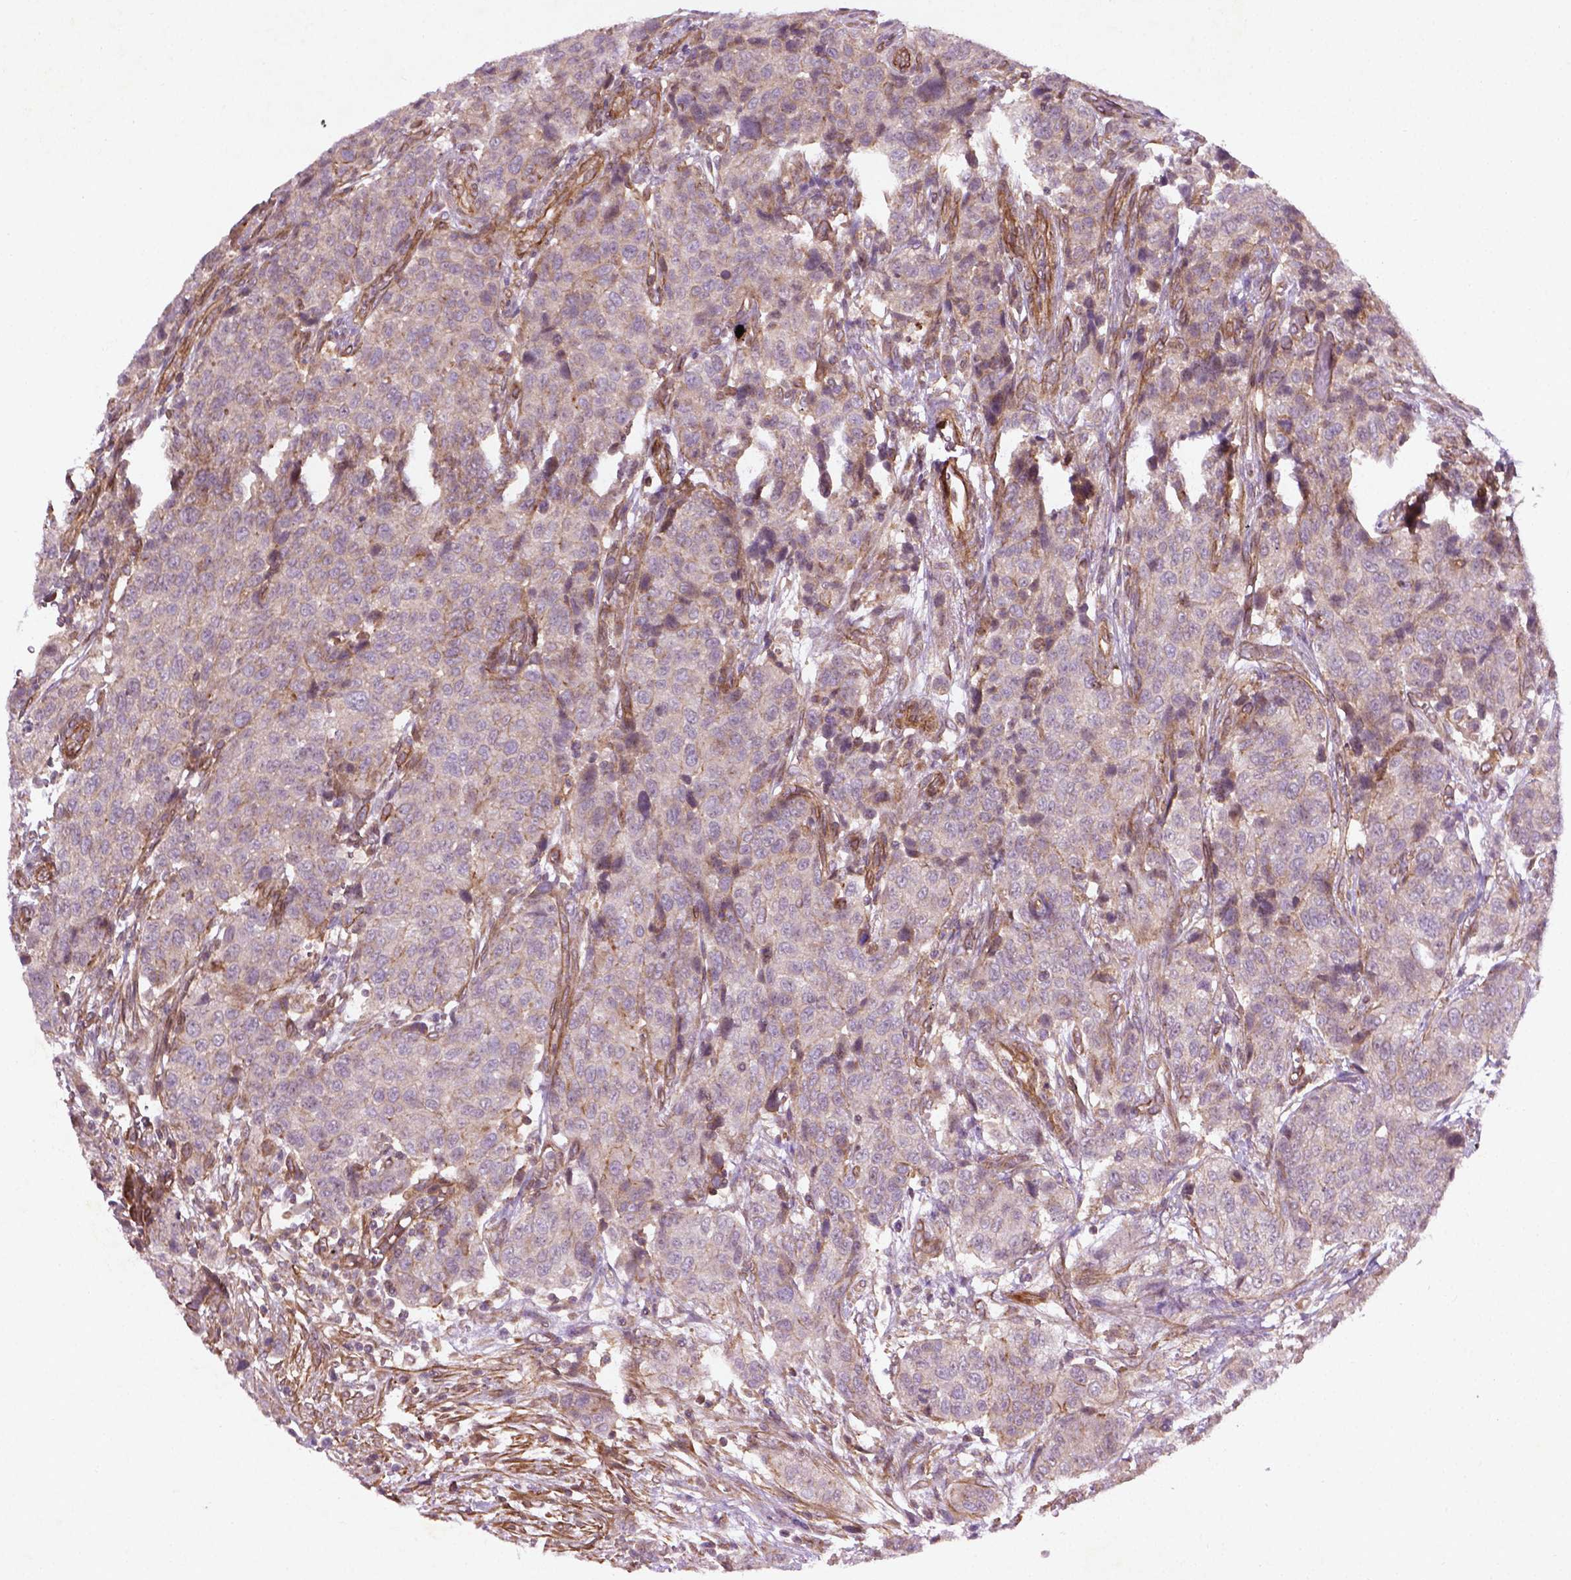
{"staining": {"intensity": "negative", "quantity": "none", "location": "none"}, "tissue": "urothelial cancer", "cell_type": "Tumor cells", "image_type": "cancer", "snomed": [{"axis": "morphology", "description": "Urothelial carcinoma, High grade"}, {"axis": "topography", "description": "Urinary bladder"}], "caption": "A micrograph of urothelial carcinoma (high-grade) stained for a protein exhibits no brown staining in tumor cells.", "gene": "TCHP", "patient": {"sex": "female", "age": 58}}